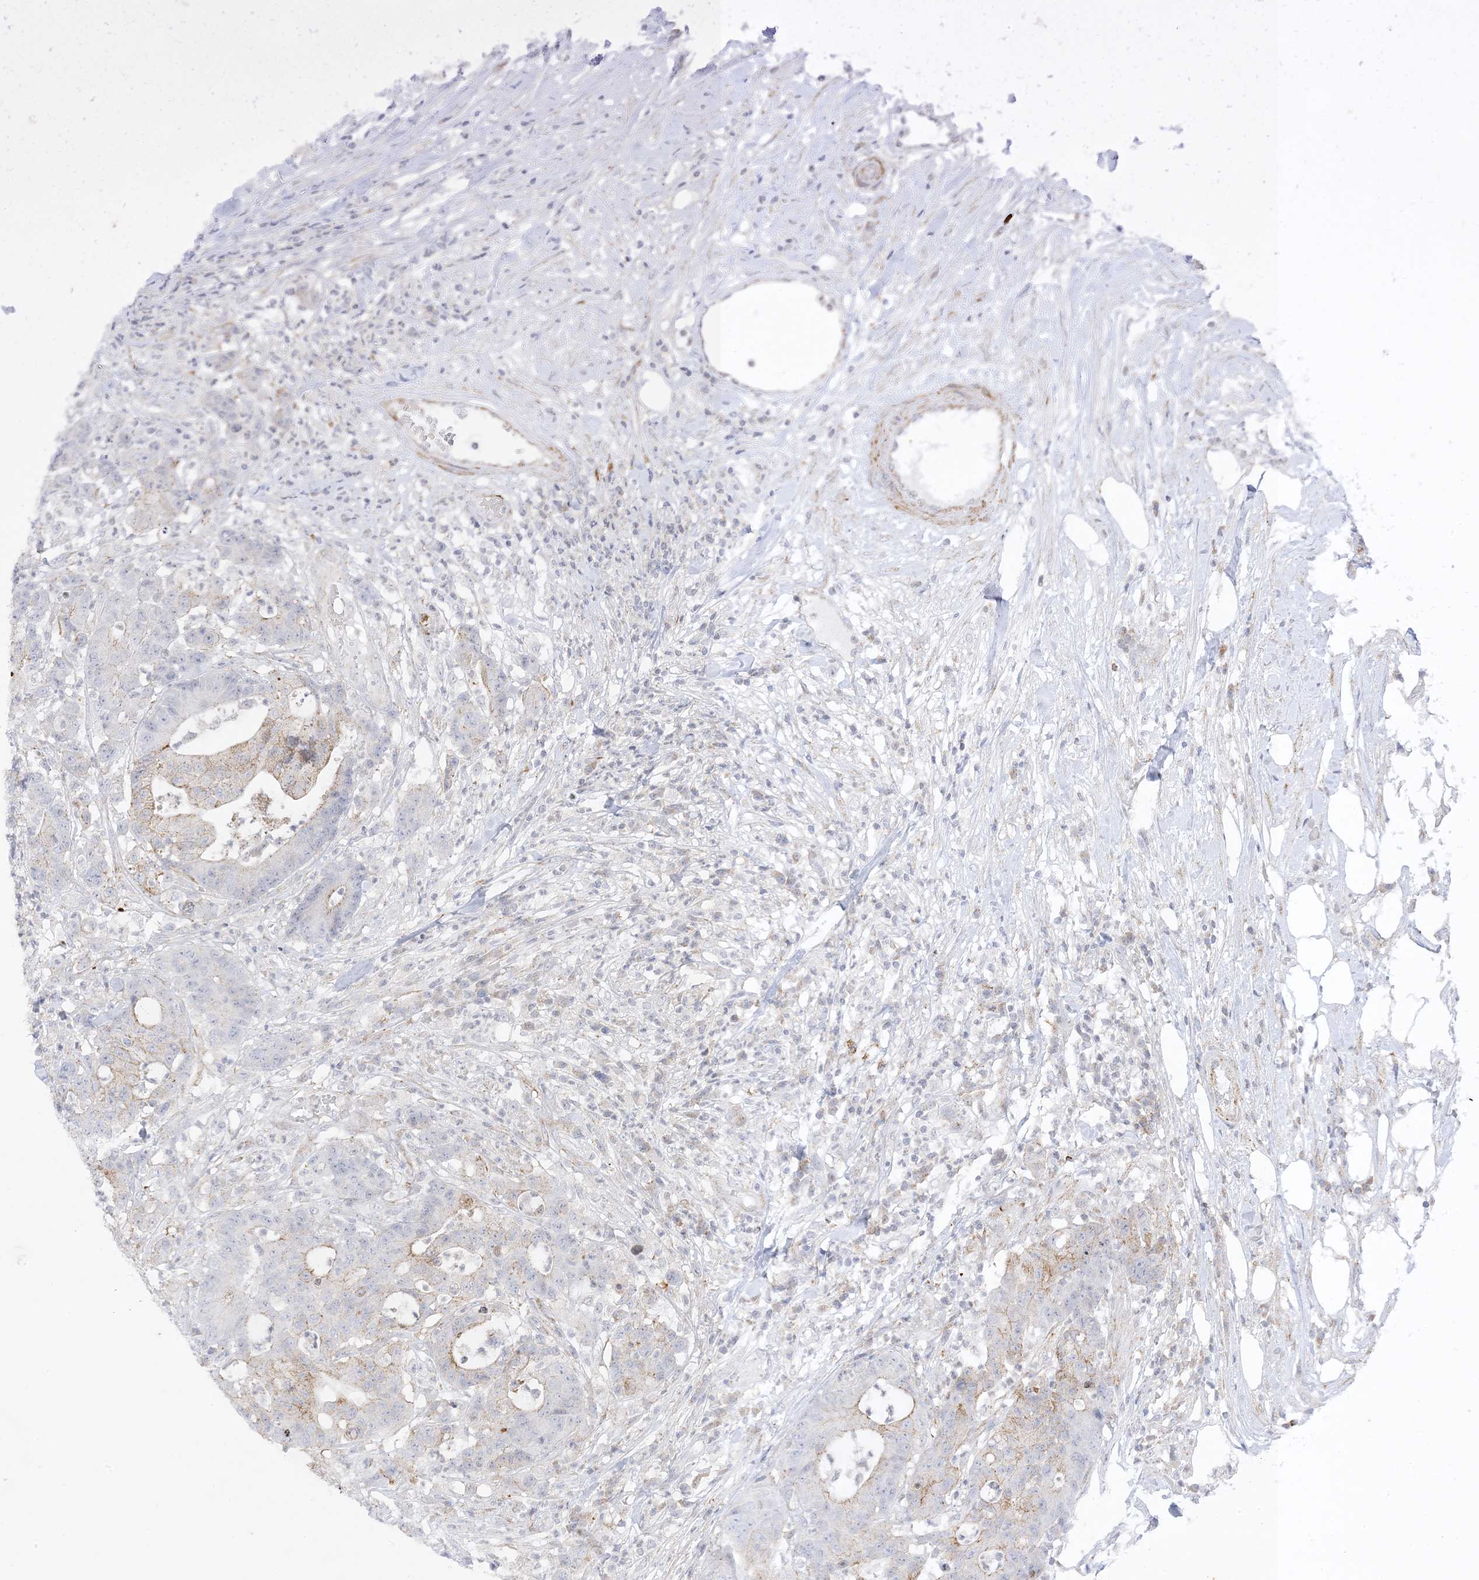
{"staining": {"intensity": "weak", "quantity": "25%-75%", "location": "cytoplasmic/membranous"}, "tissue": "colorectal cancer", "cell_type": "Tumor cells", "image_type": "cancer", "snomed": [{"axis": "morphology", "description": "Adenocarcinoma, NOS"}, {"axis": "topography", "description": "Colon"}], "caption": "Weak cytoplasmic/membranous staining for a protein is present in about 25%-75% of tumor cells of colorectal cancer using IHC.", "gene": "RAC1", "patient": {"sex": "female", "age": 84}}